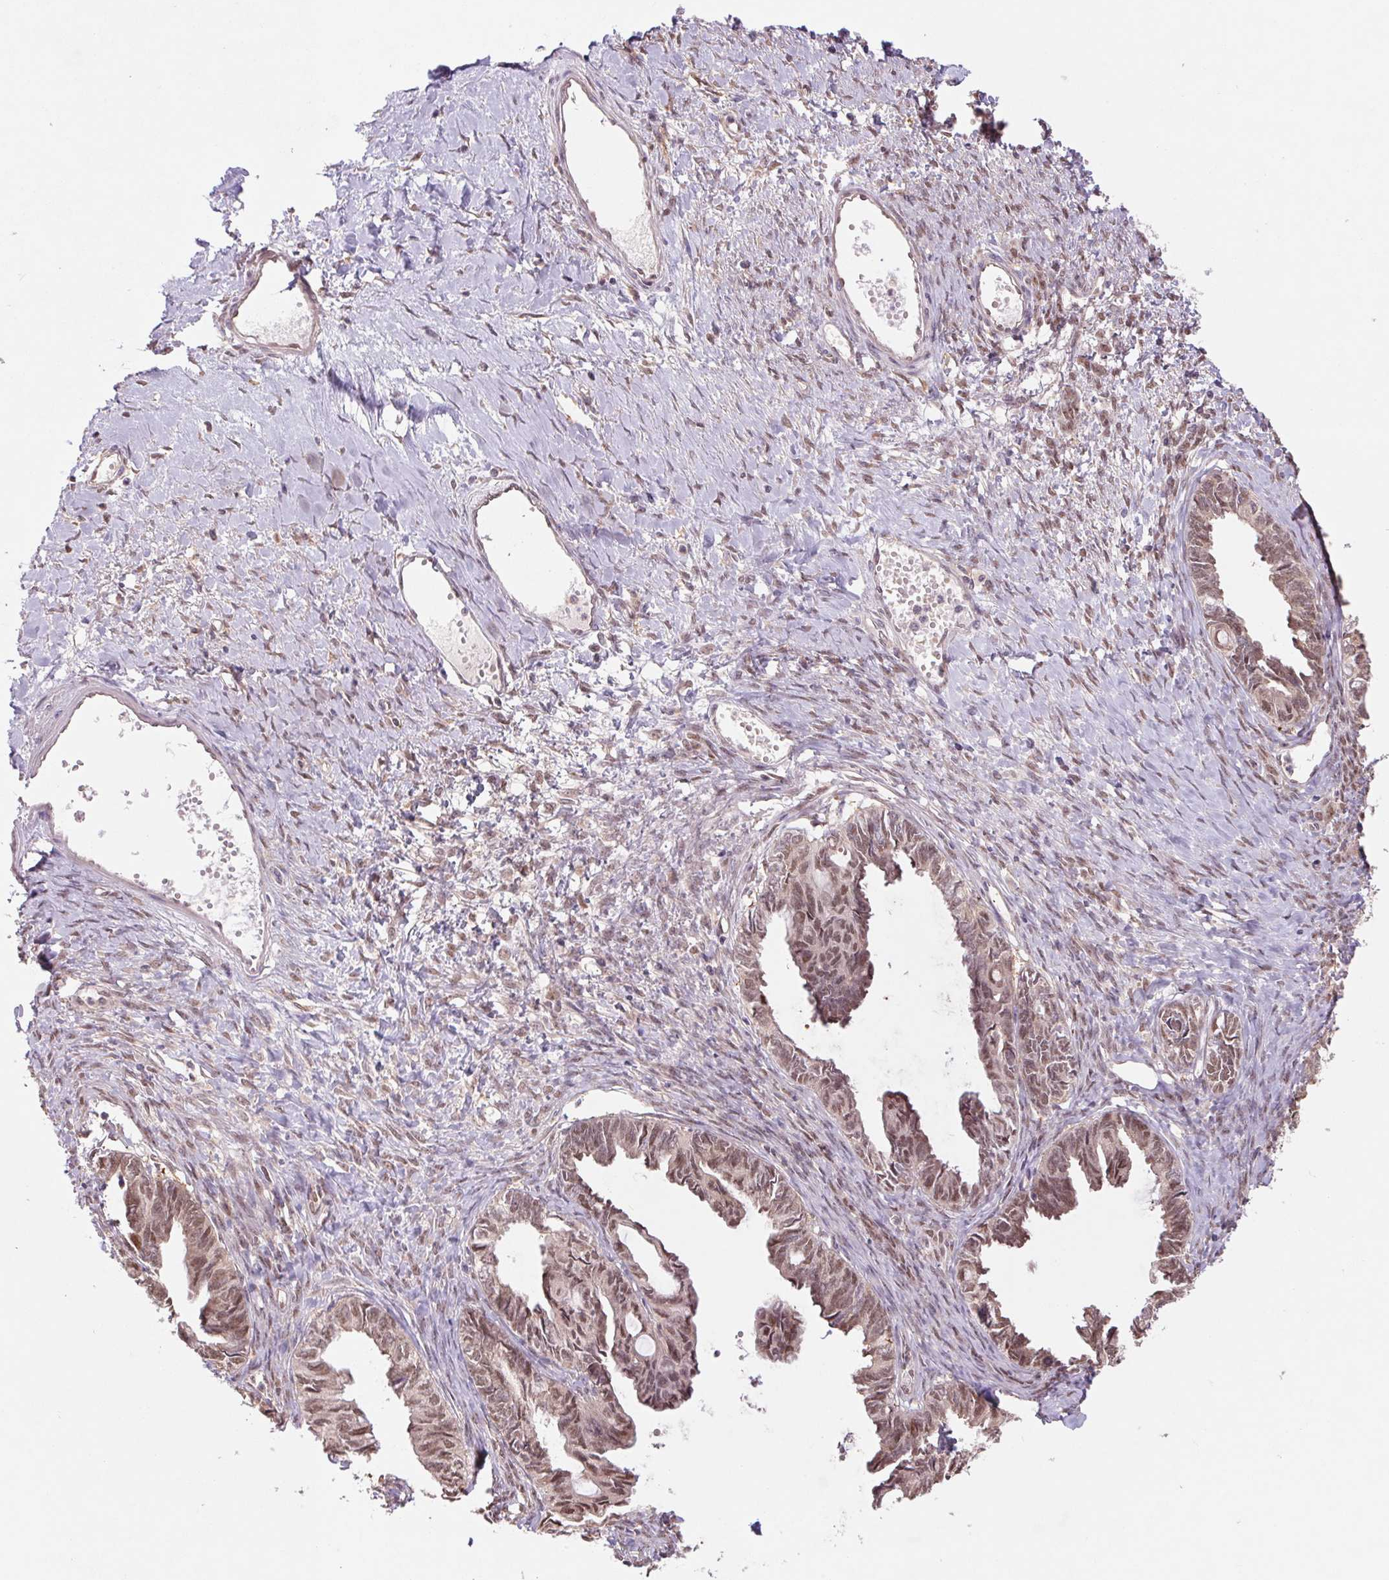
{"staining": {"intensity": "weak", "quantity": ">75%", "location": "nuclear"}, "tissue": "ovarian cancer", "cell_type": "Tumor cells", "image_type": "cancer", "snomed": [{"axis": "morphology", "description": "Cystadenocarcinoma, mucinous, NOS"}, {"axis": "topography", "description": "Ovary"}], "caption": "Immunohistochemistry (DAB (3,3'-diaminobenzidine)) staining of human ovarian mucinous cystadenocarcinoma shows weak nuclear protein staining in approximately >75% of tumor cells.", "gene": "RRM1", "patient": {"sex": "female", "age": 61}}